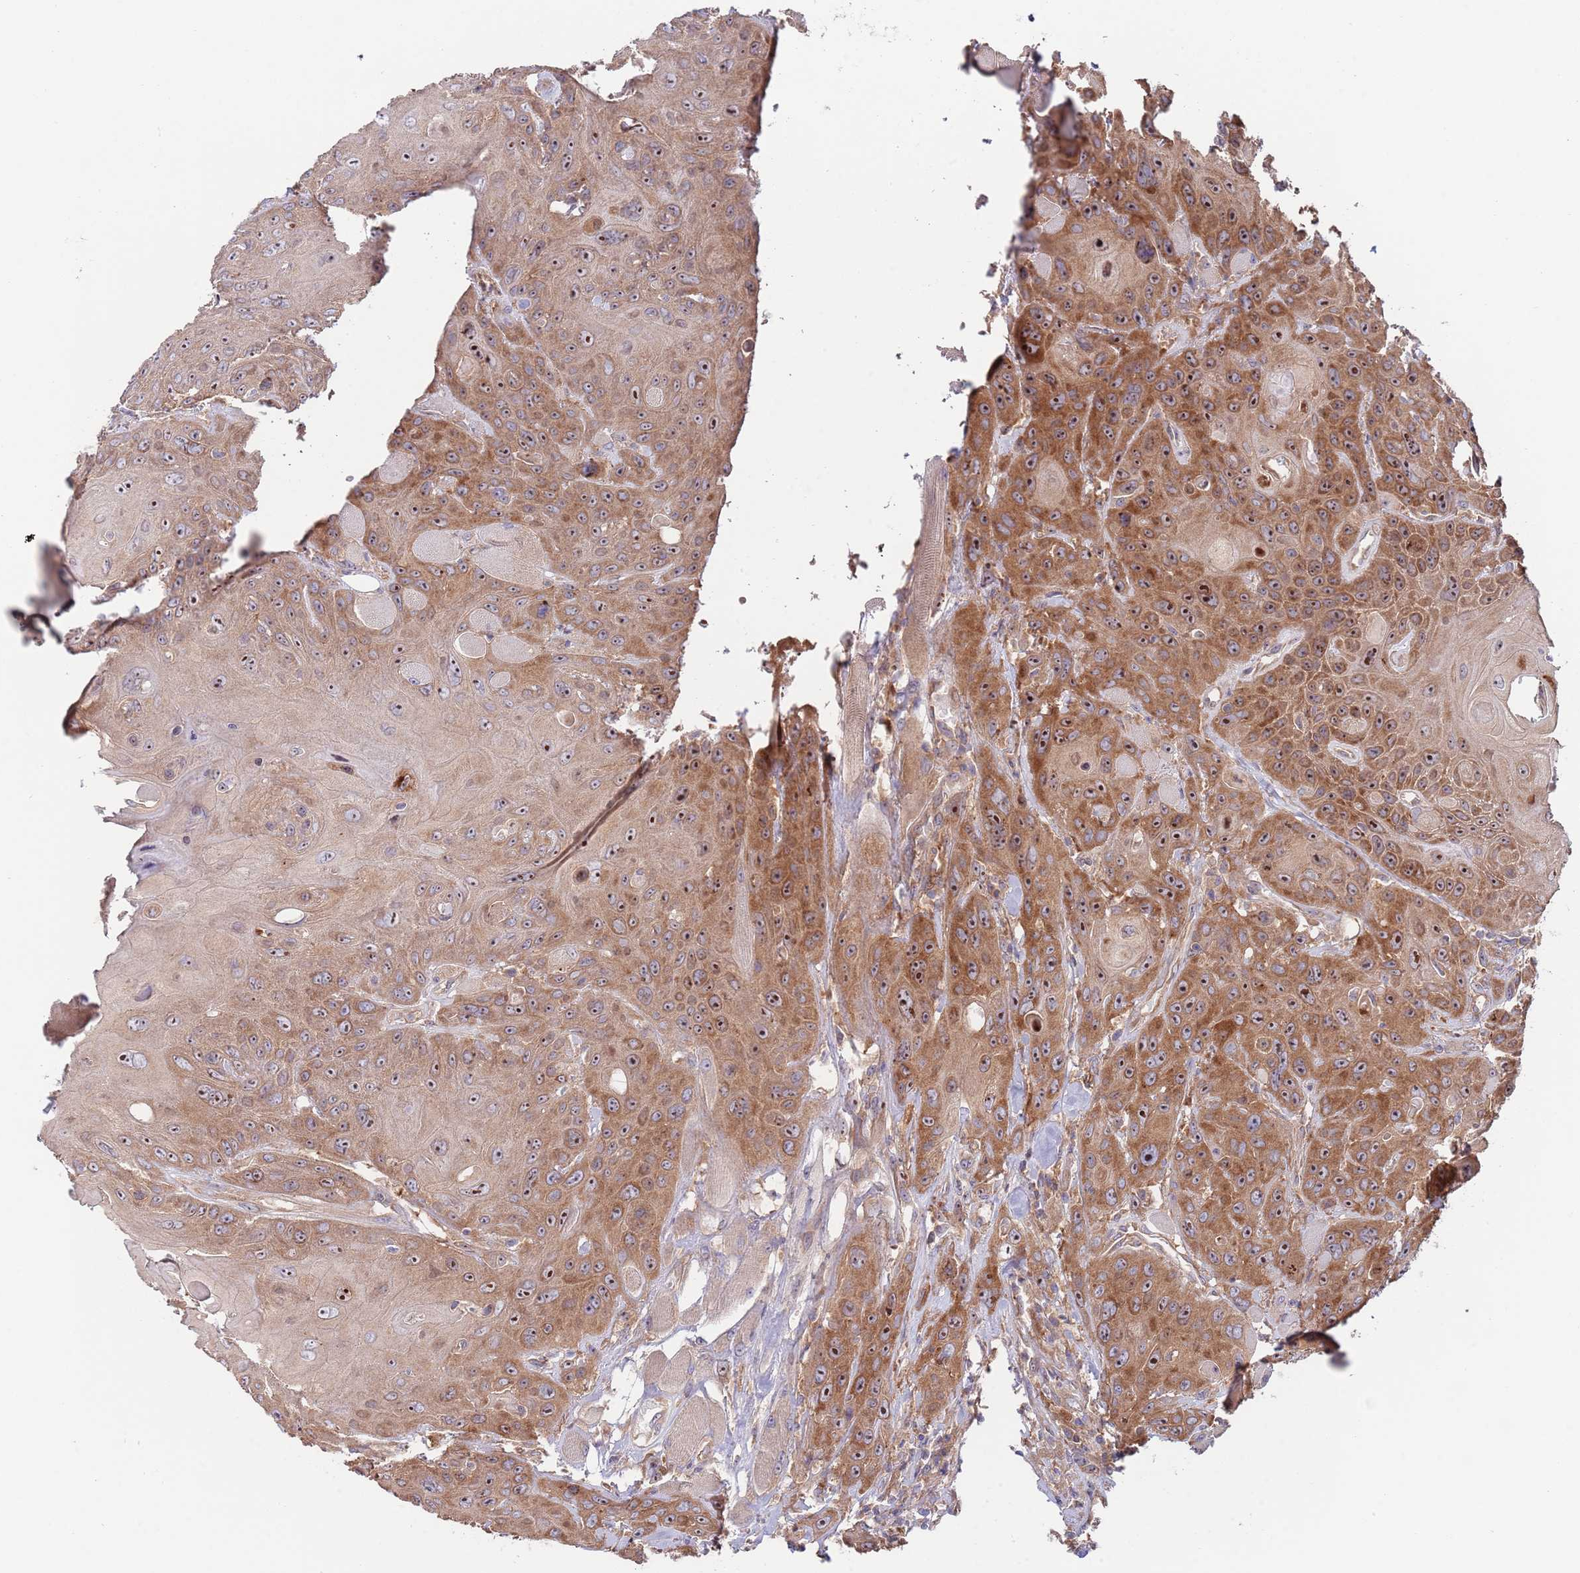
{"staining": {"intensity": "moderate", "quantity": ">75%", "location": "cytoplasmic/membranous,nuclear"}, "tissue": "head and neck cancer", "cell_type": "Tumor cells", "image_type": "cancer", "snomed": [{"axis": "morphology", "description": "Squamous cell carcinoma, NOS"}, {"axis": "topography", "description": "Head-Neck"}], "caption": "Tumor cells exhibit moderate cytoplasmic/membranous and nuclear positivity in about >75% of cells in squamous cell carcinoma (head and neck).", "gene": "EIF3F", "patient": {"sex": "female", "age": 59}}